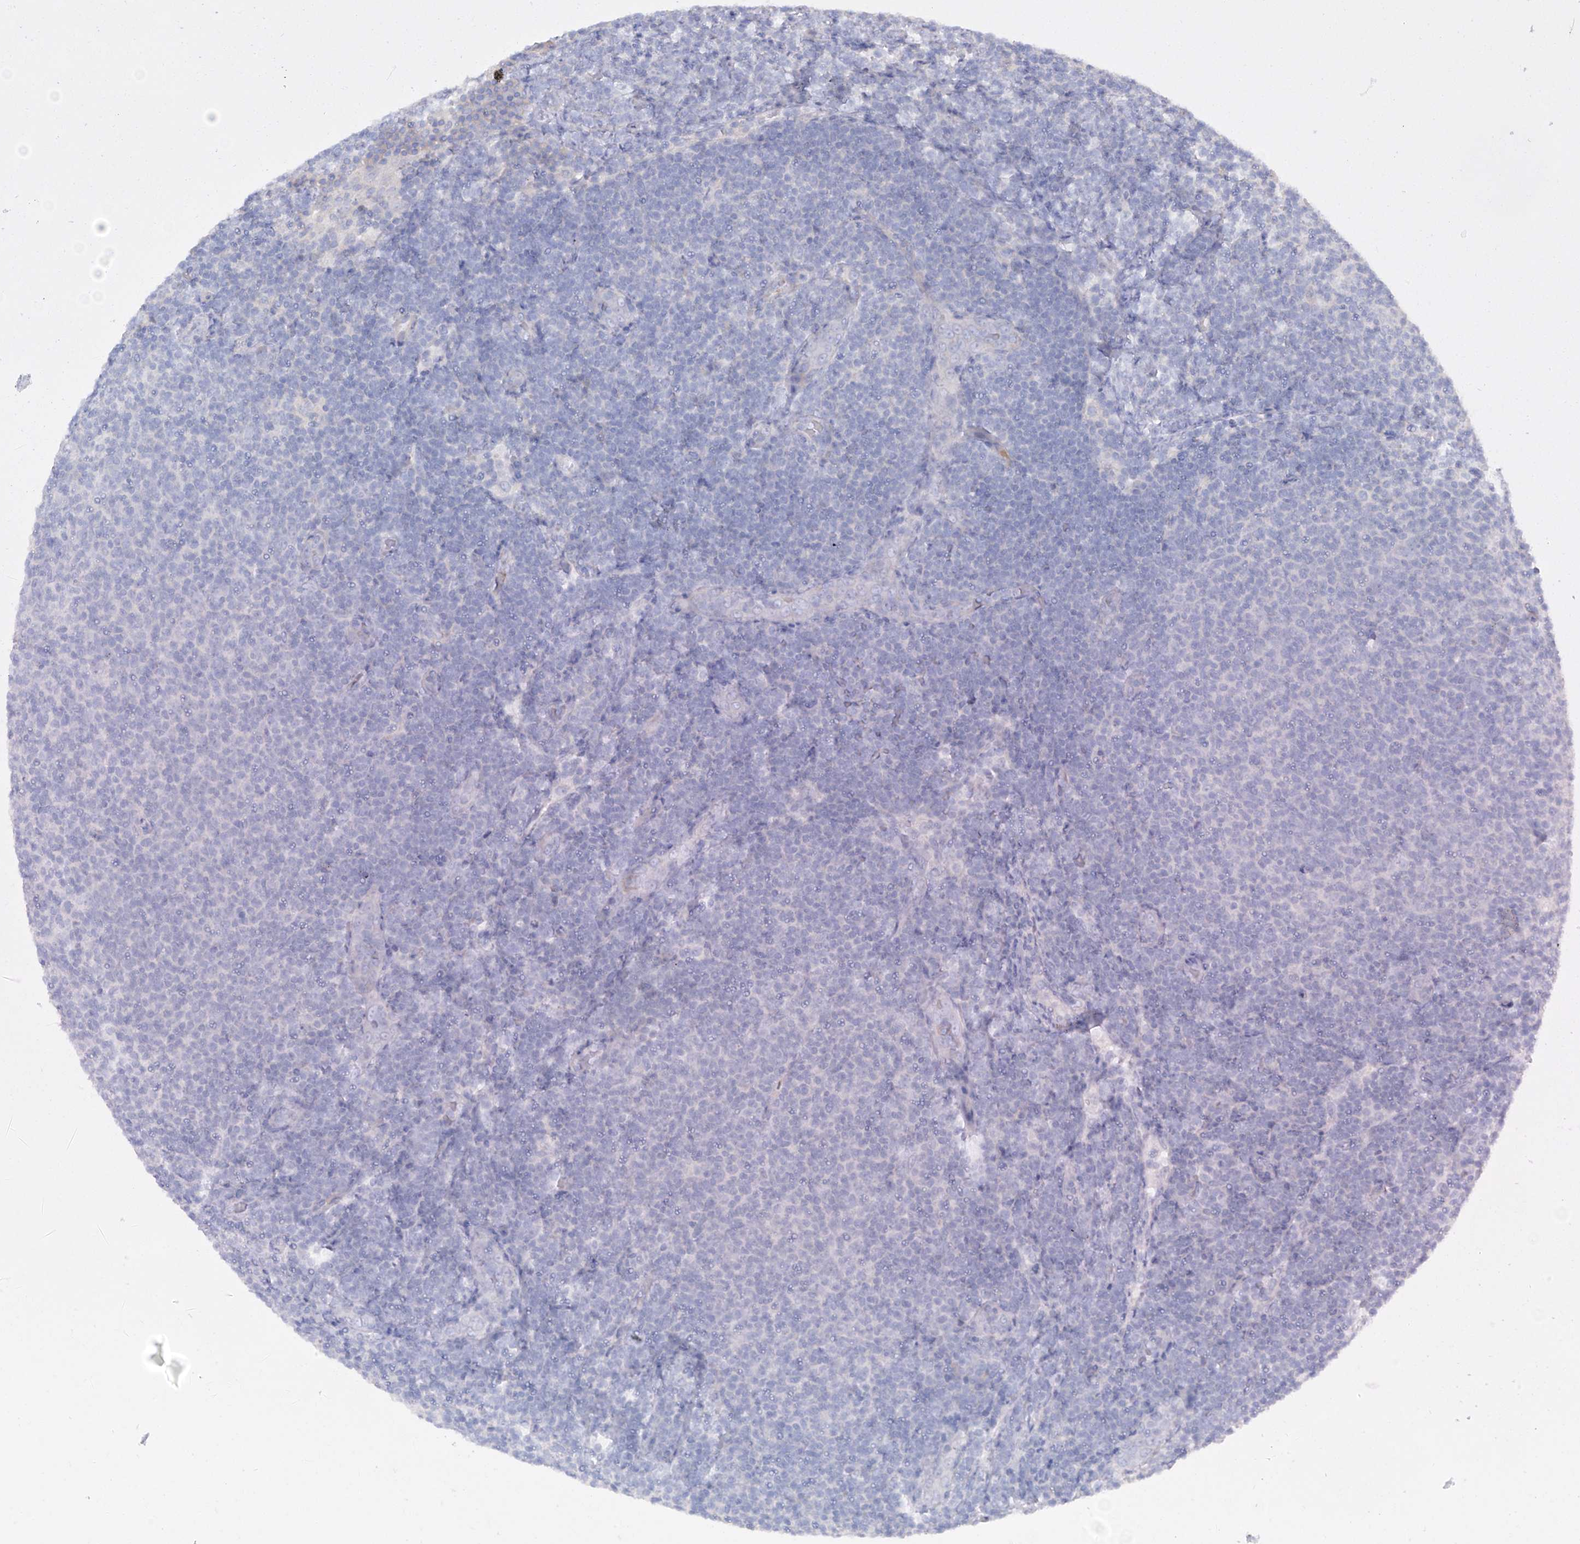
{"staining": {"intensity": "negative", "quantity": "none", "location": "none"}, "tissue": "lymphoma", "cell_type": "Tumor cells", "image_type": "cancer", "snomed": [{"axis": "morphology", "description": "Malignant lymphoma, non-Hodgkin's type, Low grade"}, {"axis": "topography", "description": "Lymph node"}], "caption": "This is an IHC photomicrograph of malignant lymphoma, non-Hodgkin's type (low-grade). There is no positivity in tumor cells.", "gene": "PRSS12", "patient": {"sex": "male", "age": 66}}